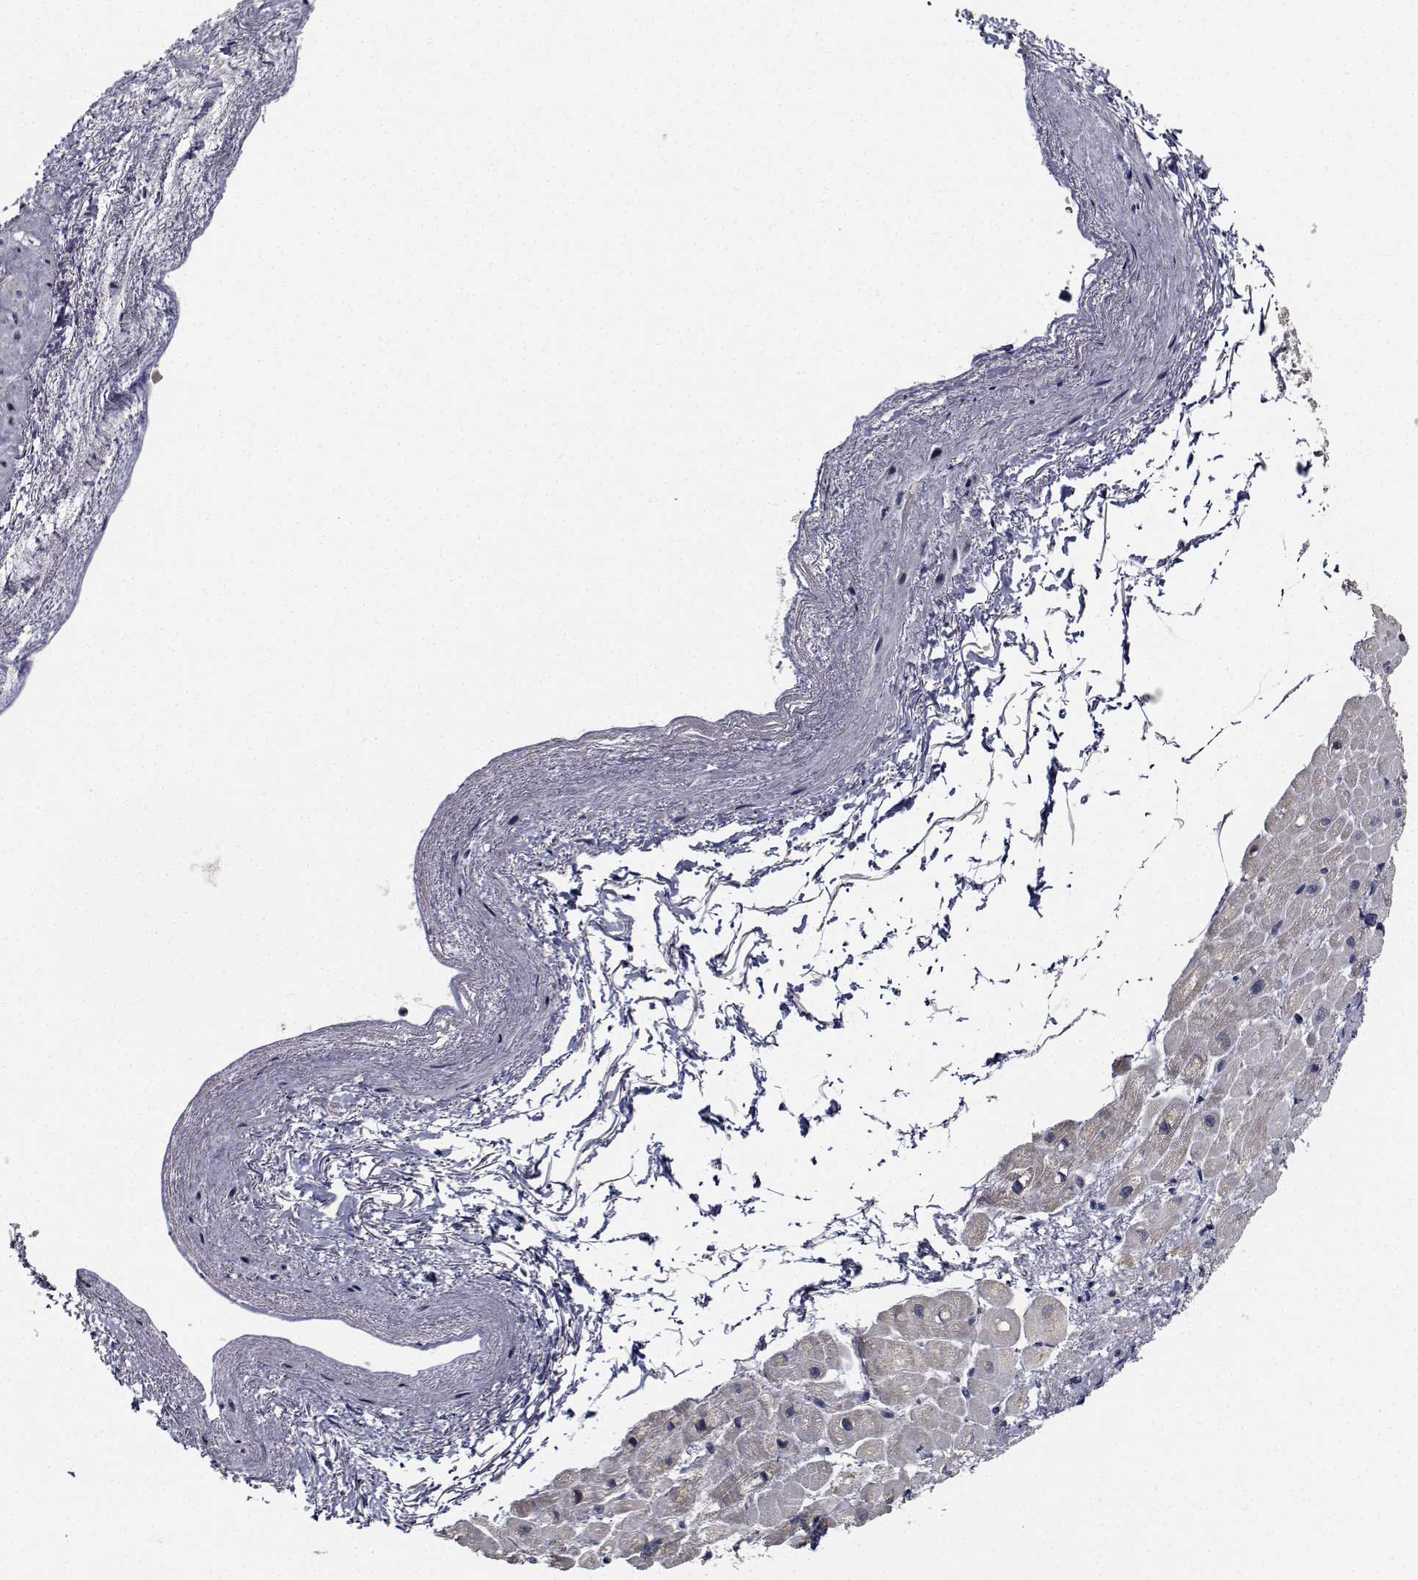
{"staining": {"intensity": "negative", "quantity": "none", "location": "none"}, "tissue": "heart muscle", "cell_type": "Cardiomyocytes", "image_type": "normal", "snomed": [{"axis": "morphology", "description": "Normal tissue, NOS"}, {"axis": "topography", "description": "Heart"}], "caption": "This photomicrograph is of benign heart muscle stained with immunohistochemistry (IHC) to label a protein in brown with the nuclei are counter-stained blue. There is no positivity in cardiomyocytes. (Stains: DAB immunohistochemistry (IHC) with hematoxylin counter stain, Microscopy: brightfield microscopy at high magnification).", "gene": "NVL", "patient": {"sex": "male", "age": 62}}